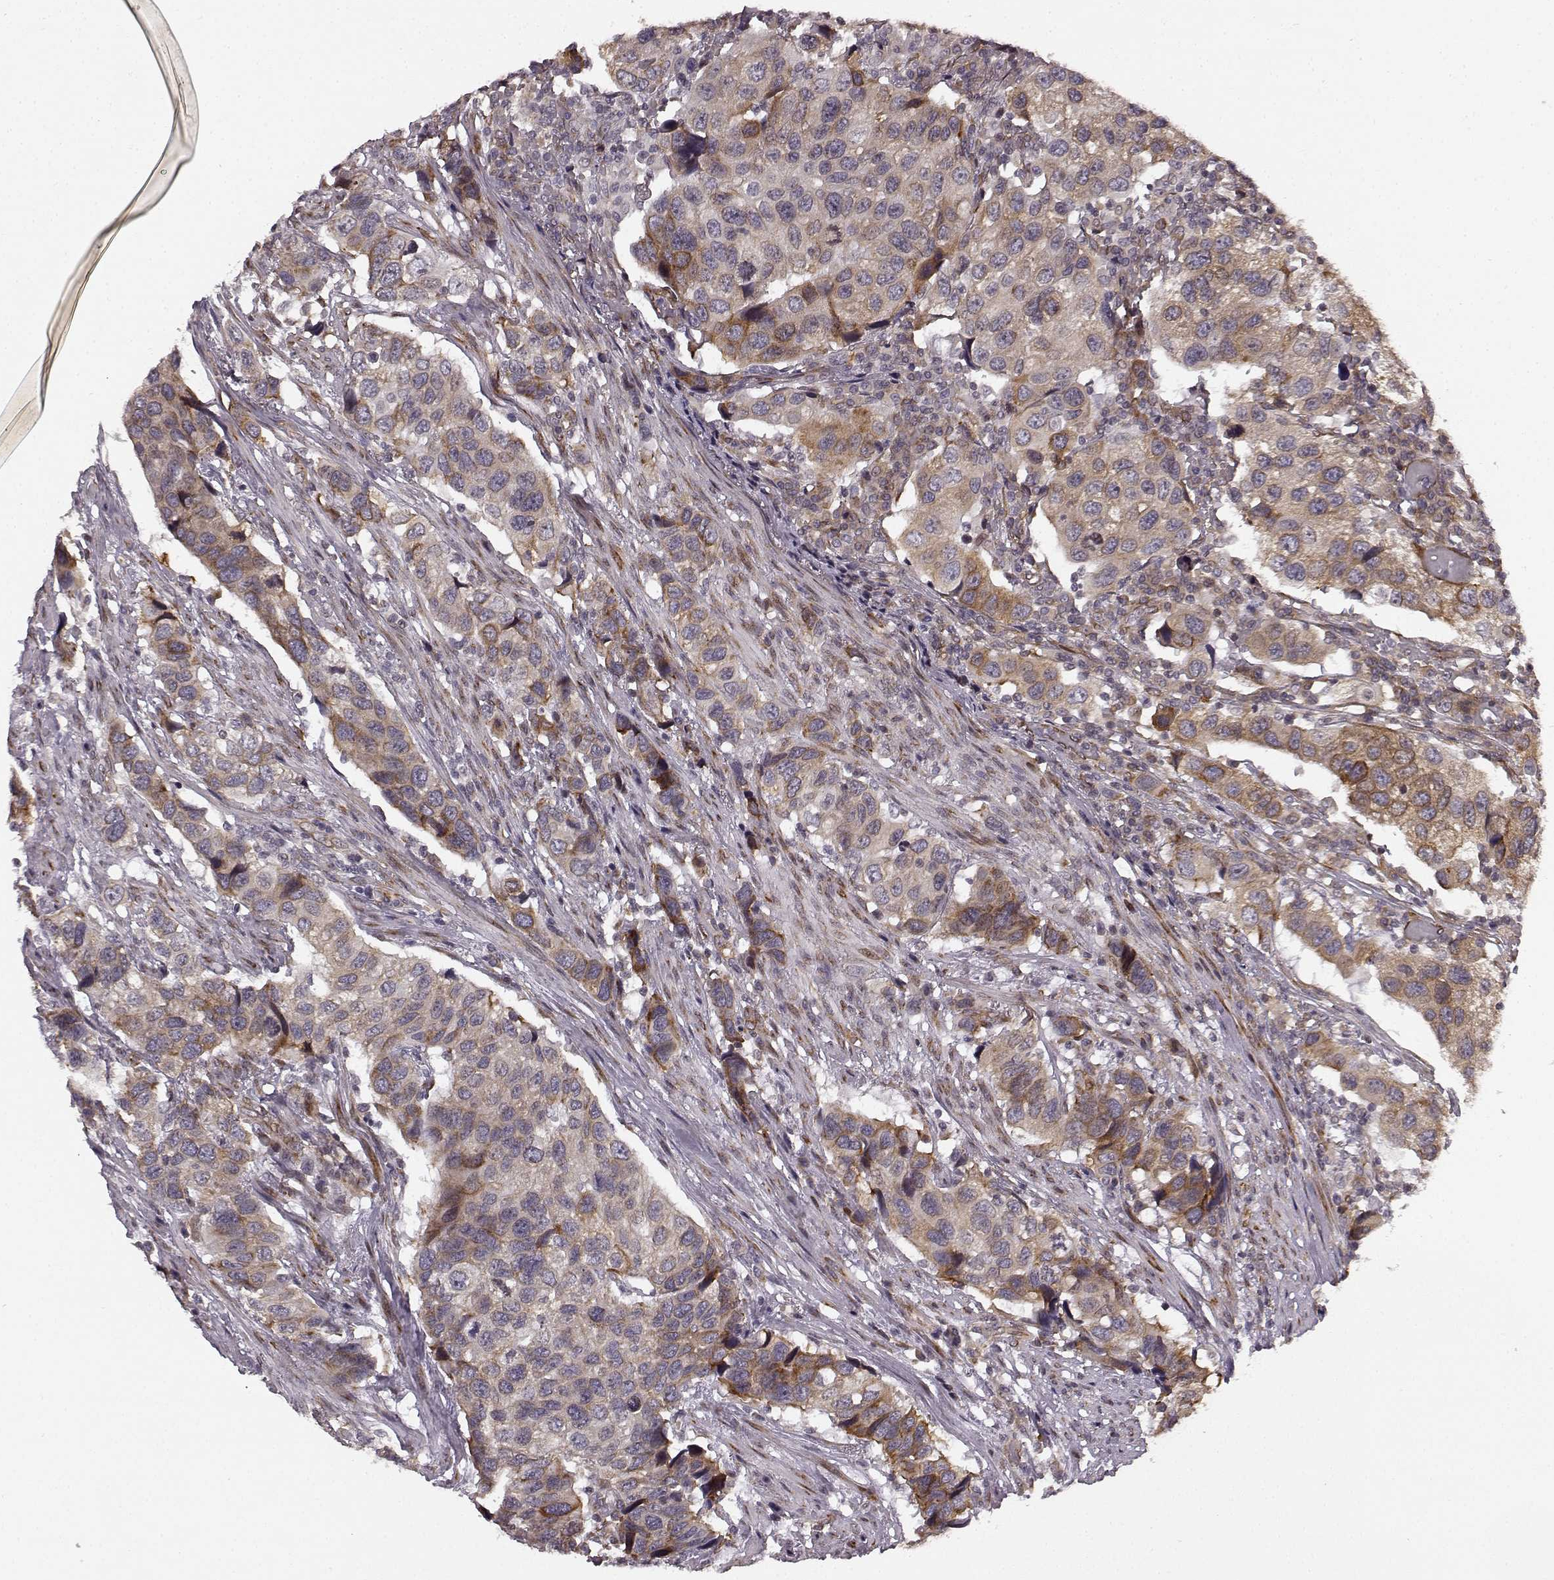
{"staining": {"intensity": "weak", "quantity": "25%-75%", "location": "cytoplasmic/membranous"}, "tissue": "urothelial cancer", "cell_type": "Tumor cells", "image_type": "cancer", "snomed": [{"axis": "morphology", "description": "Urothelial carcinoma, High grade"}, {"axis": "topography", "description": "Urinary bladder"}], "caption": "Tumor cells show weak cytoplasmic/membranous staining in about 25%-75% of cells in urothelial cancer. (Stains: DAB in brown, nuclei in blue, Microscopy: brightfield microscopy at high magnification).", "gene": "TMEM14A", "patient": {"sex": "male", "age": 79}}